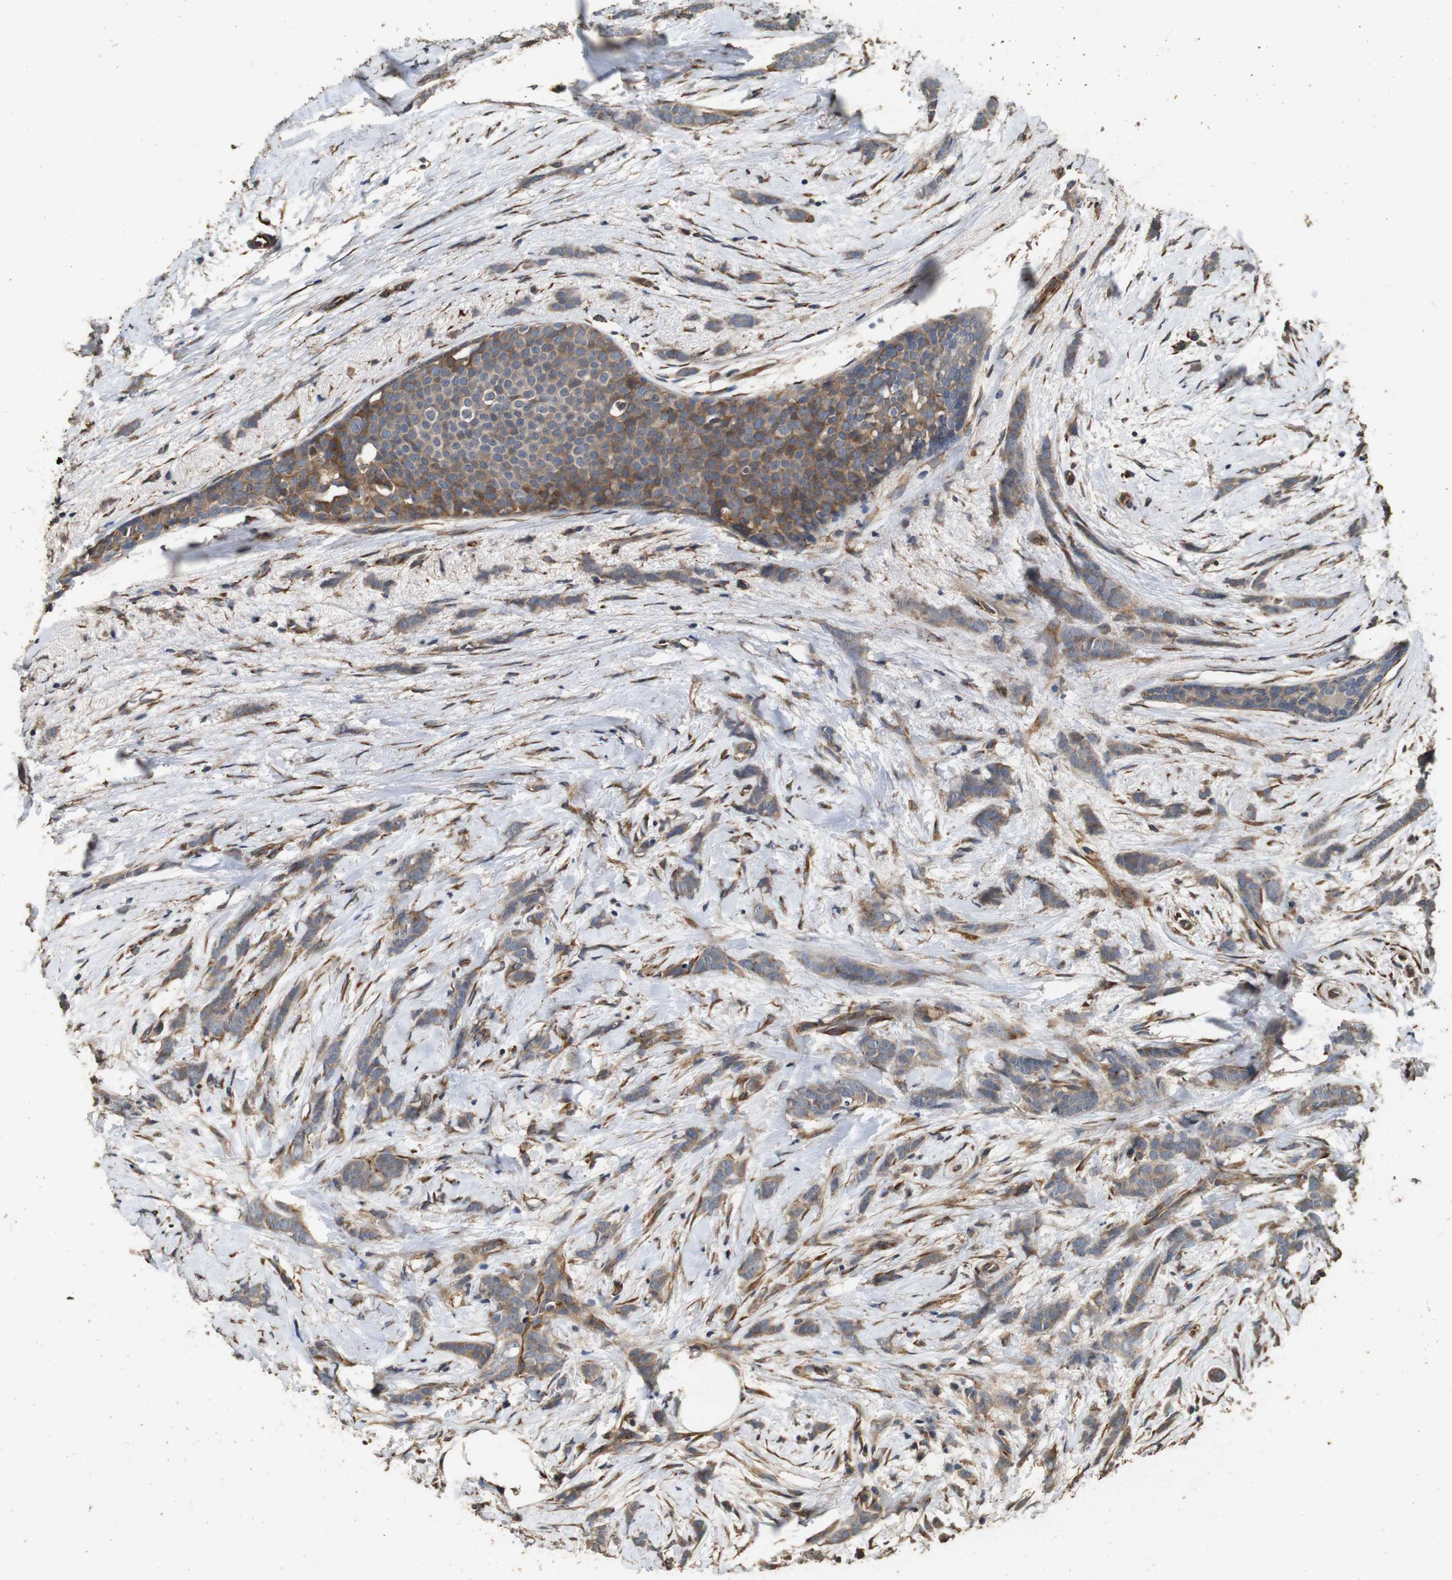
{"staining": {"intensity": "moderate", "quantity": ">75%", "location": "cytoplasmic/membranous"}, "tissue": "breast cancer", "cell_type": "Tumor cells", "image_type": "cancer", "snomed": [{"axis": "morphology", "description": "Lobular carcinoma, in situ"}, {"axis": "morphology", "description": "Lobular carcinoma"}, {"axis": "topography", "description": "Breast"}], "caption": "Human breast lobular carcinoma stained with a protein marker exhibits moderate staining in tumor cells.", "gene": "CNPY4", "patient": {"sex": "female", "age": 41}}